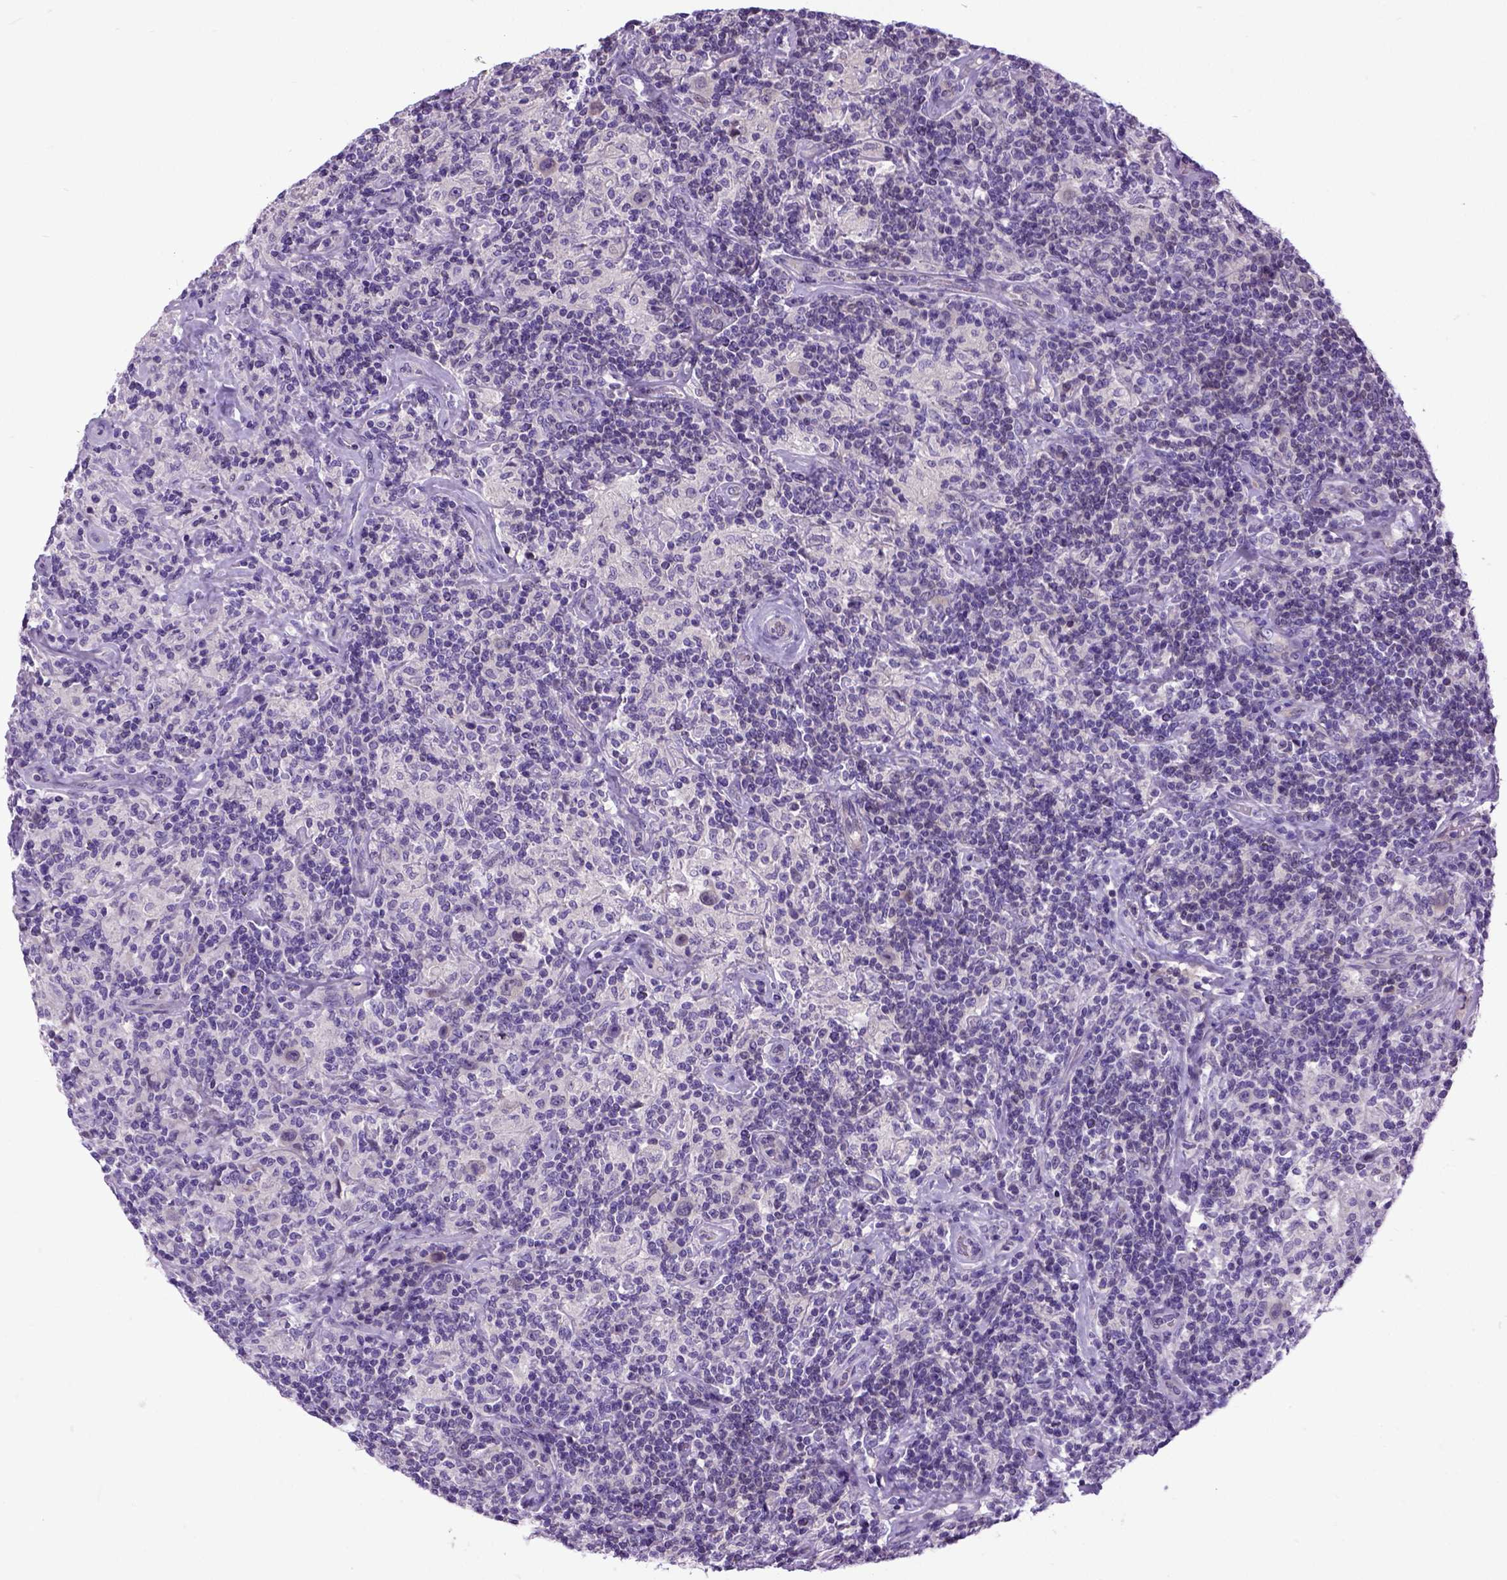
{"staining": {"intensity": "weak", "quantity": "25%-75%", "location": "cytoplasmic/membranous"}, "tissue": "lymphoma", "cell_type": "Tumor cells", "image_type": "cancer", "snomed": [{"axis": "morphology", "description": "Hodgkin's disease, NOS"}, {"axis": "topography", "description": "Lymph node"}], "caption": "Tumor cells show weak cytoplasmic/membranous staining in about 25%-75% of cells in Hodgkin's disease. The staining is performed using DAB (3,3'-diaminobenzidine) brown chromogen to label protein expression. The nuclei are counter-stained blue using hematoxylin.", "gene": "NEK5", "patient": {"sex": "male", "age": 70}}